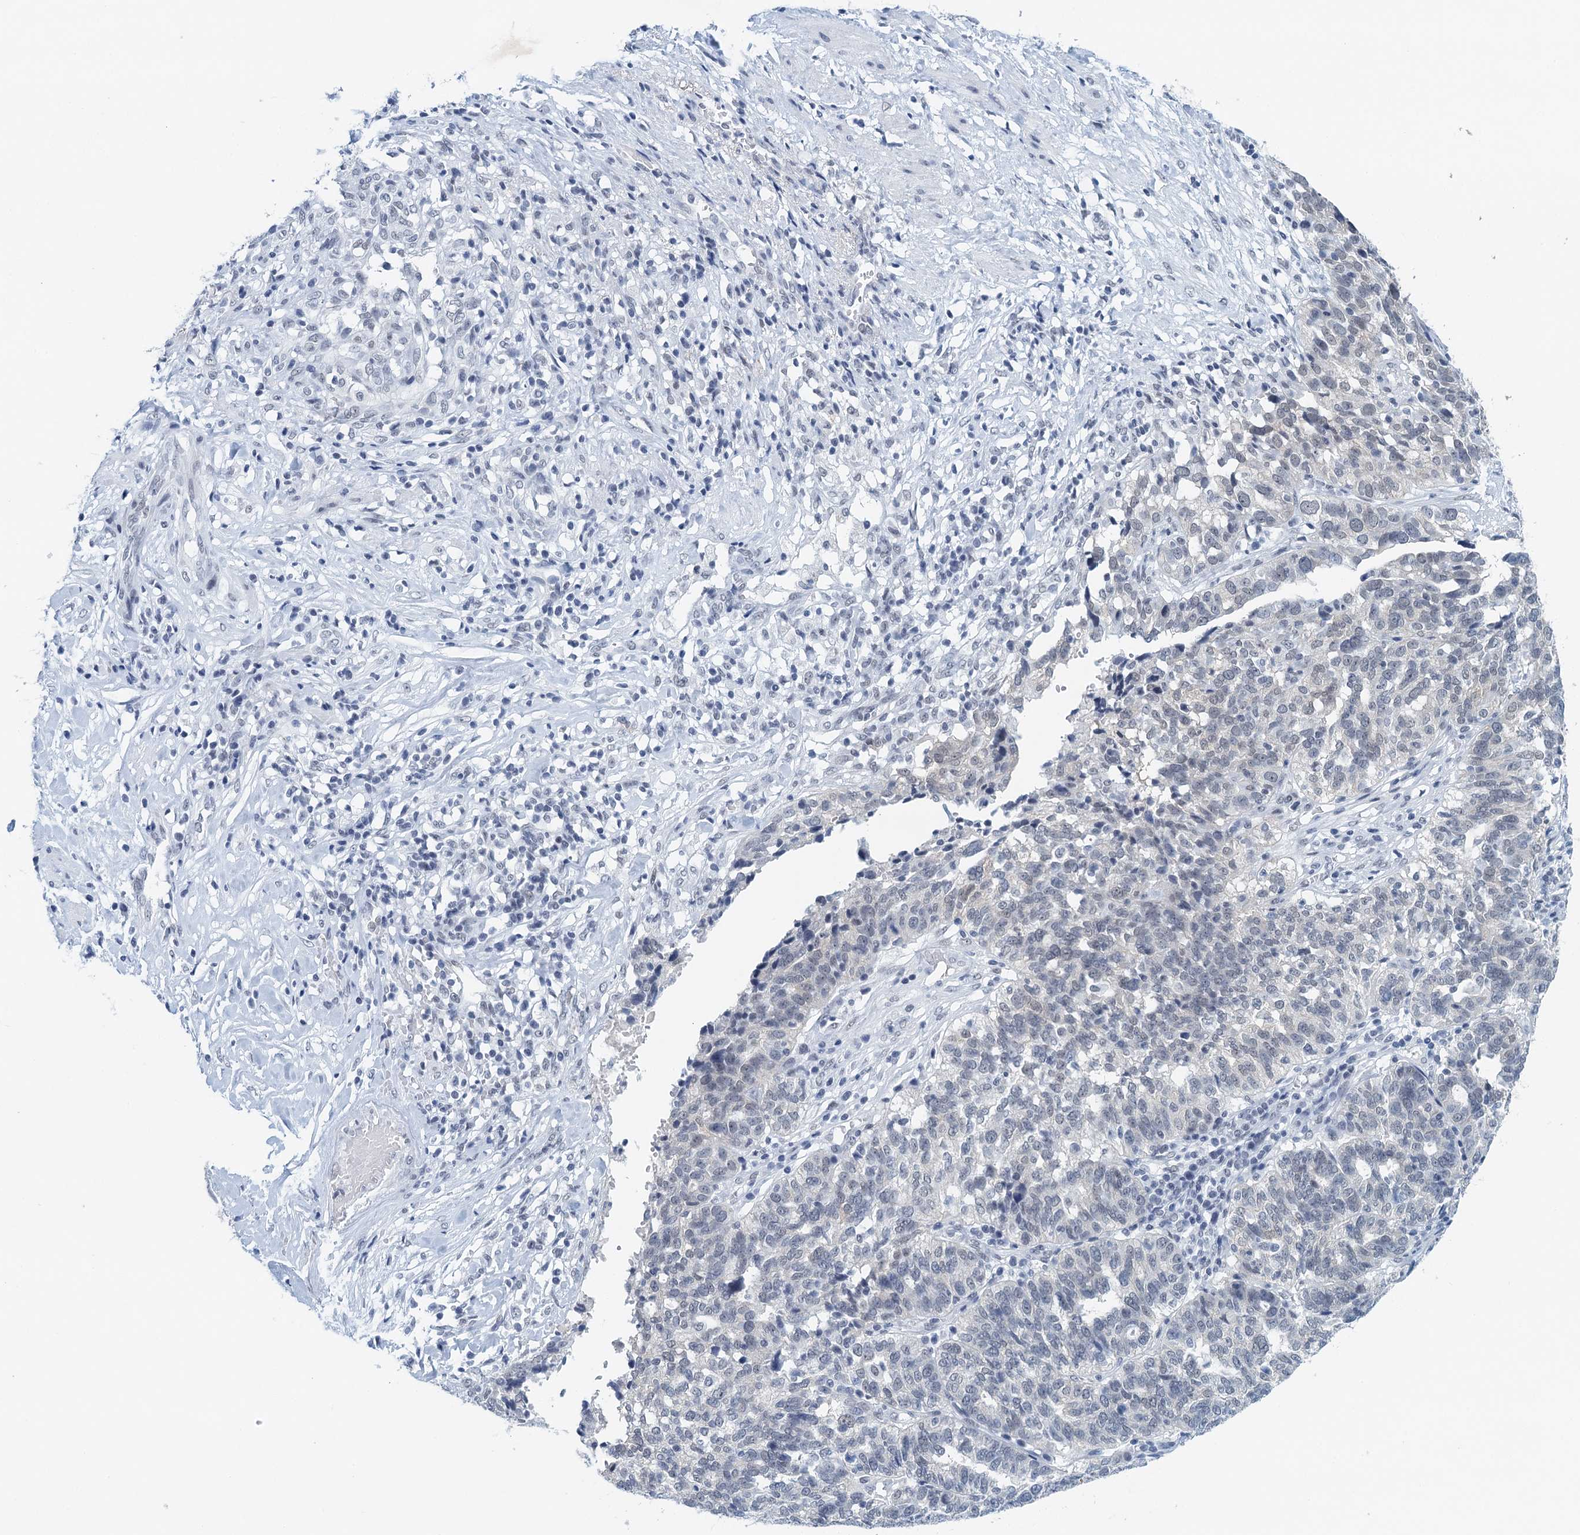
{"staining": {"intensity": "weak", "quantity": "<25%", "location": "cytoplasmic/membranous,nuclear"}, "tissue": "ovarian cancer", "cell_type": "Tumor cells", "image_type": "cancer", "snomed": [{"axis": "morphology", "description": "Cystadenocarcinoma, serous, NOS"}, {"axis": "topography", "description": "Ovary"}], "caption": "There is no significant expression in tumor cells of ovarian cancer.", "gene": "EPS8L1", "patient": {"sex": "female", "age": 59}}